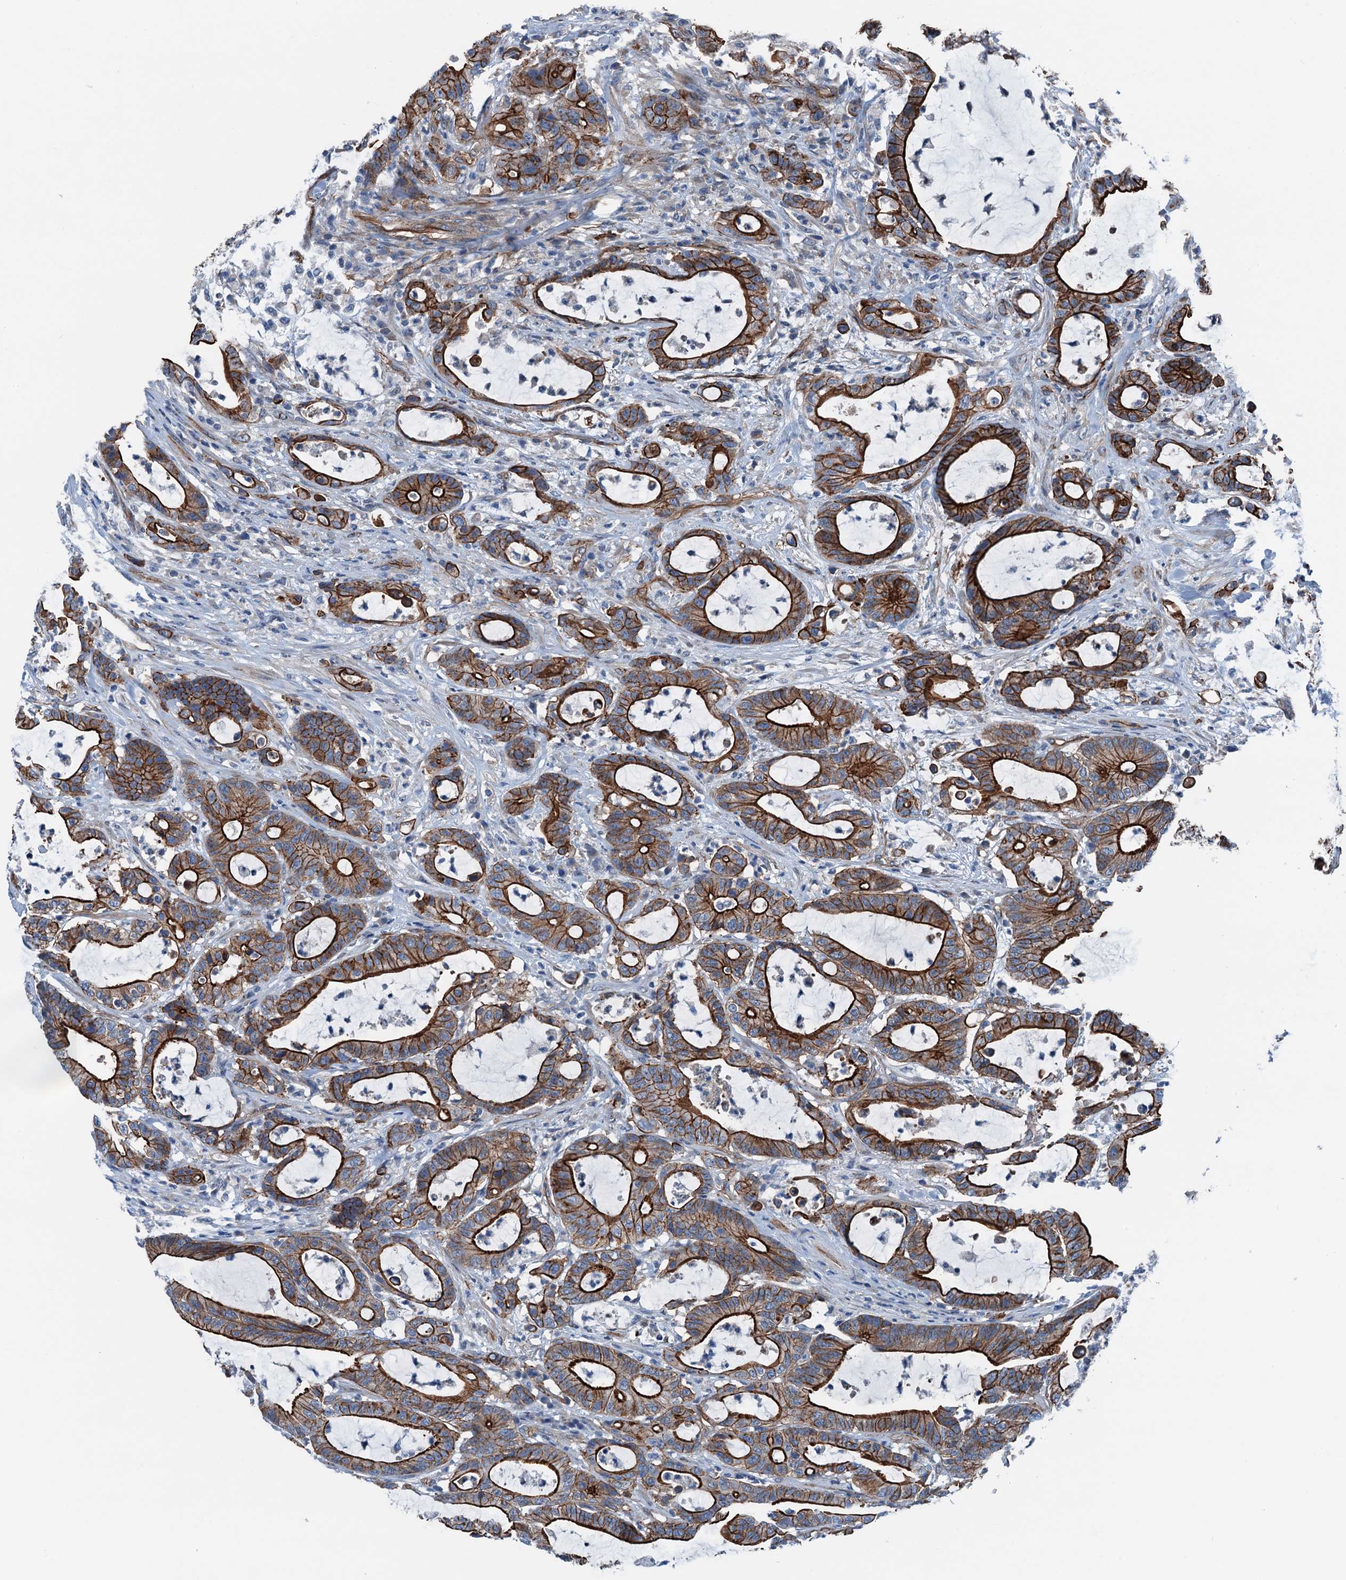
{"staining": {"intensity": "strong", "quantity": ">75%", "location": "cytoplasmic/membranous"}, "tissue": "colorectal cancer", "cell_type": "Tumor cells", "image_type": "cancer", "snomed": [{"axis": "morphology", "description": "Adenocarcinoma, NOS"}, {"axis": "topography", "description": "Colon"}], "caption": "There is high levels of strong cytoplasmic/membranous expression in tumor cells of colorectal adenocarcinoma, as demonstrated by immunohistochemical staining (brown color).", "gene": "NMRAL1", "patient": {"sex": "female", "age": 84}}